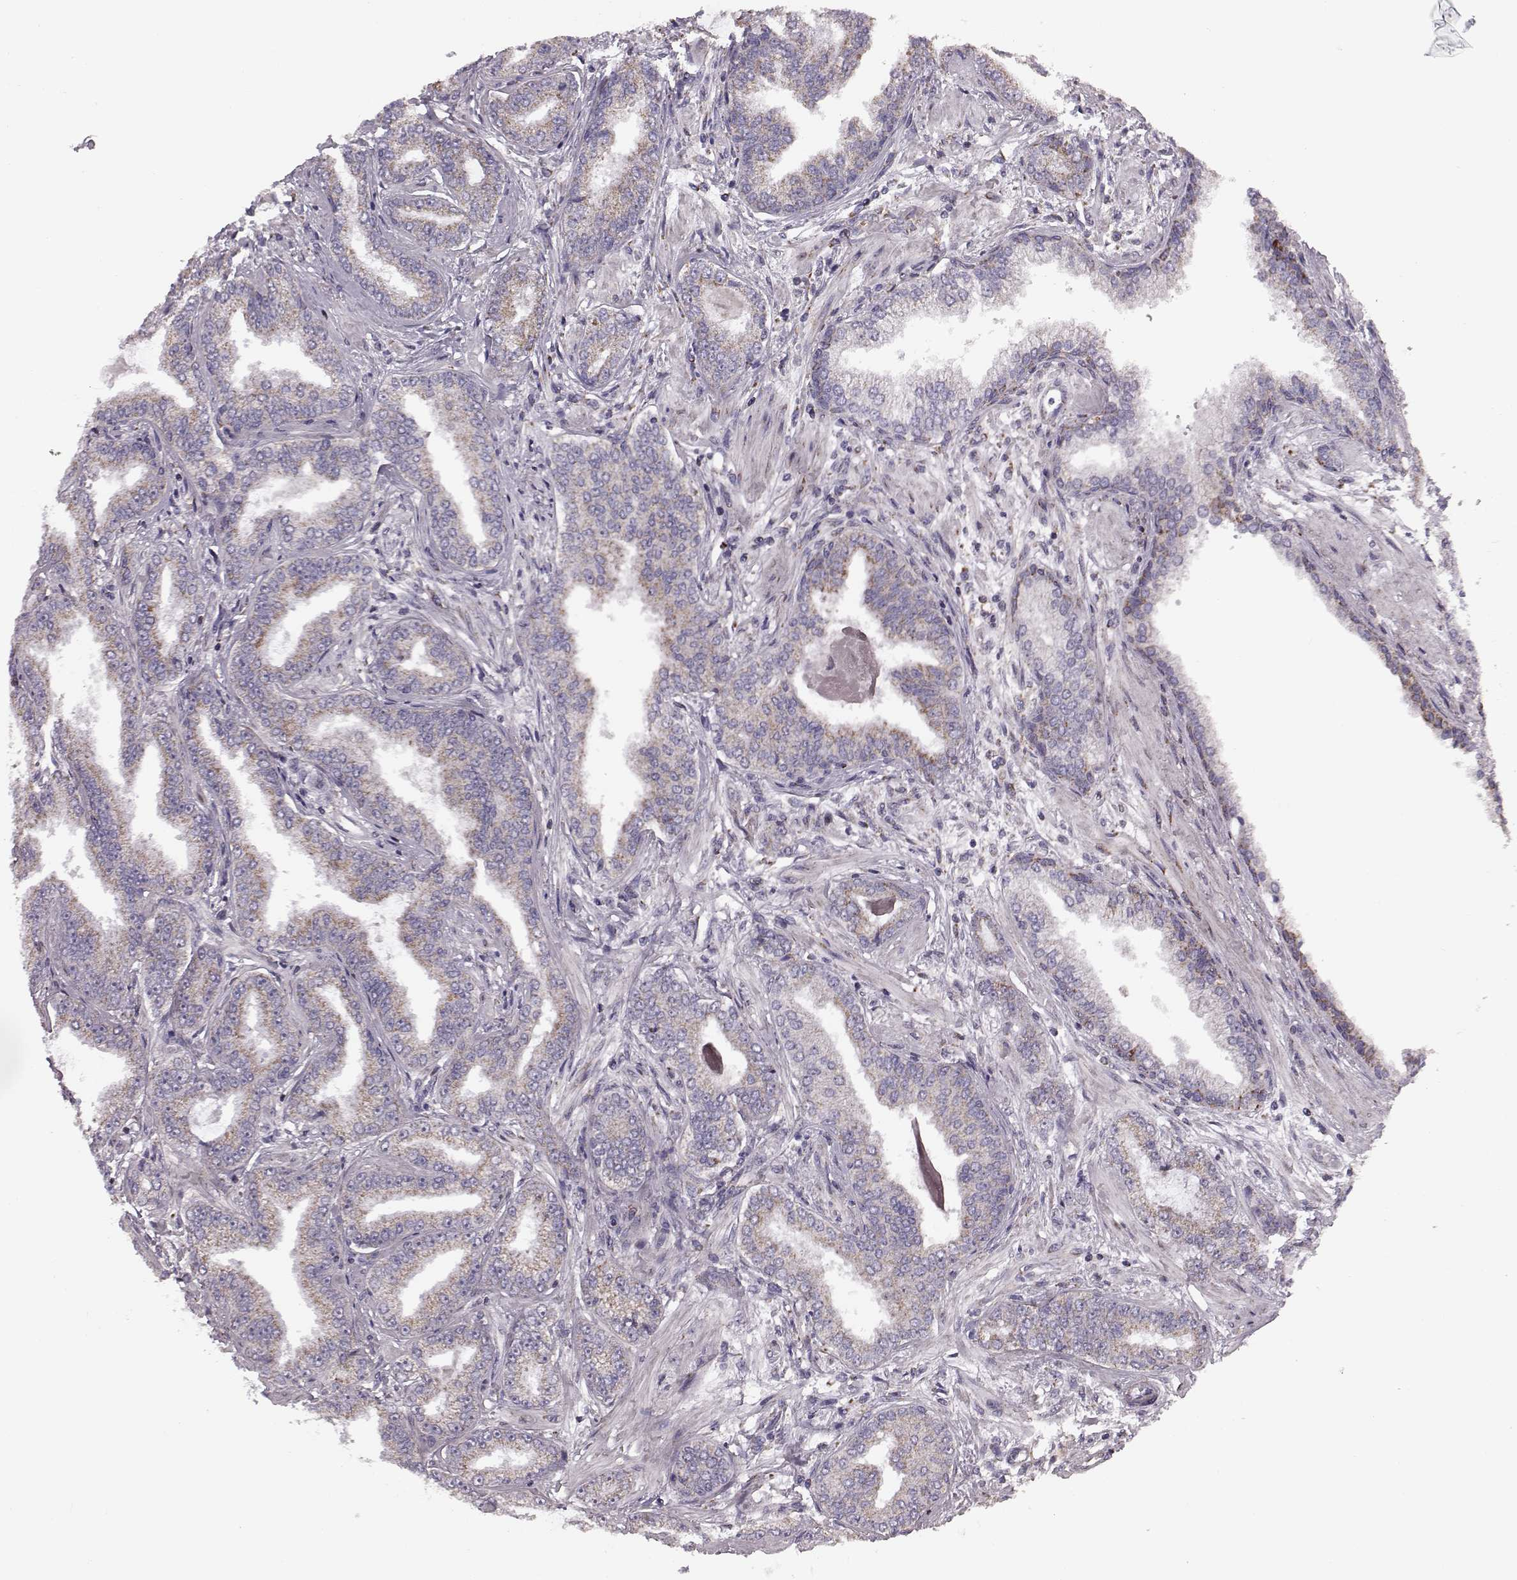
{"staining": {"intensity": "weak", "quantity": "25%-75%", "location": "cytoplasmic/membranous"}, "tissue": "prostate cancer", "cell_type": "Tumor cells", "image_type": "cancer", "snomed": [{"axis": "morphology", "description": "Adenocarcinoma, Low grade"}, {"axis": "topography", "description": "Prostate"}], "caption": "A micrograph of adenocarcinoma (low-grade) (prostate) stained for a protein demonstrates weak cytoplasmic/membranous brown staining in tumor cells. The staining was performed using DAB (3,3'-diaminobenzidine) to visualize the protein expression in brown, while the nuclei were stained in blue with hematoxylin (Magnification: 20x).", "gene": "FAM8A1", "patient": {"sex": "male", "age": 55}}